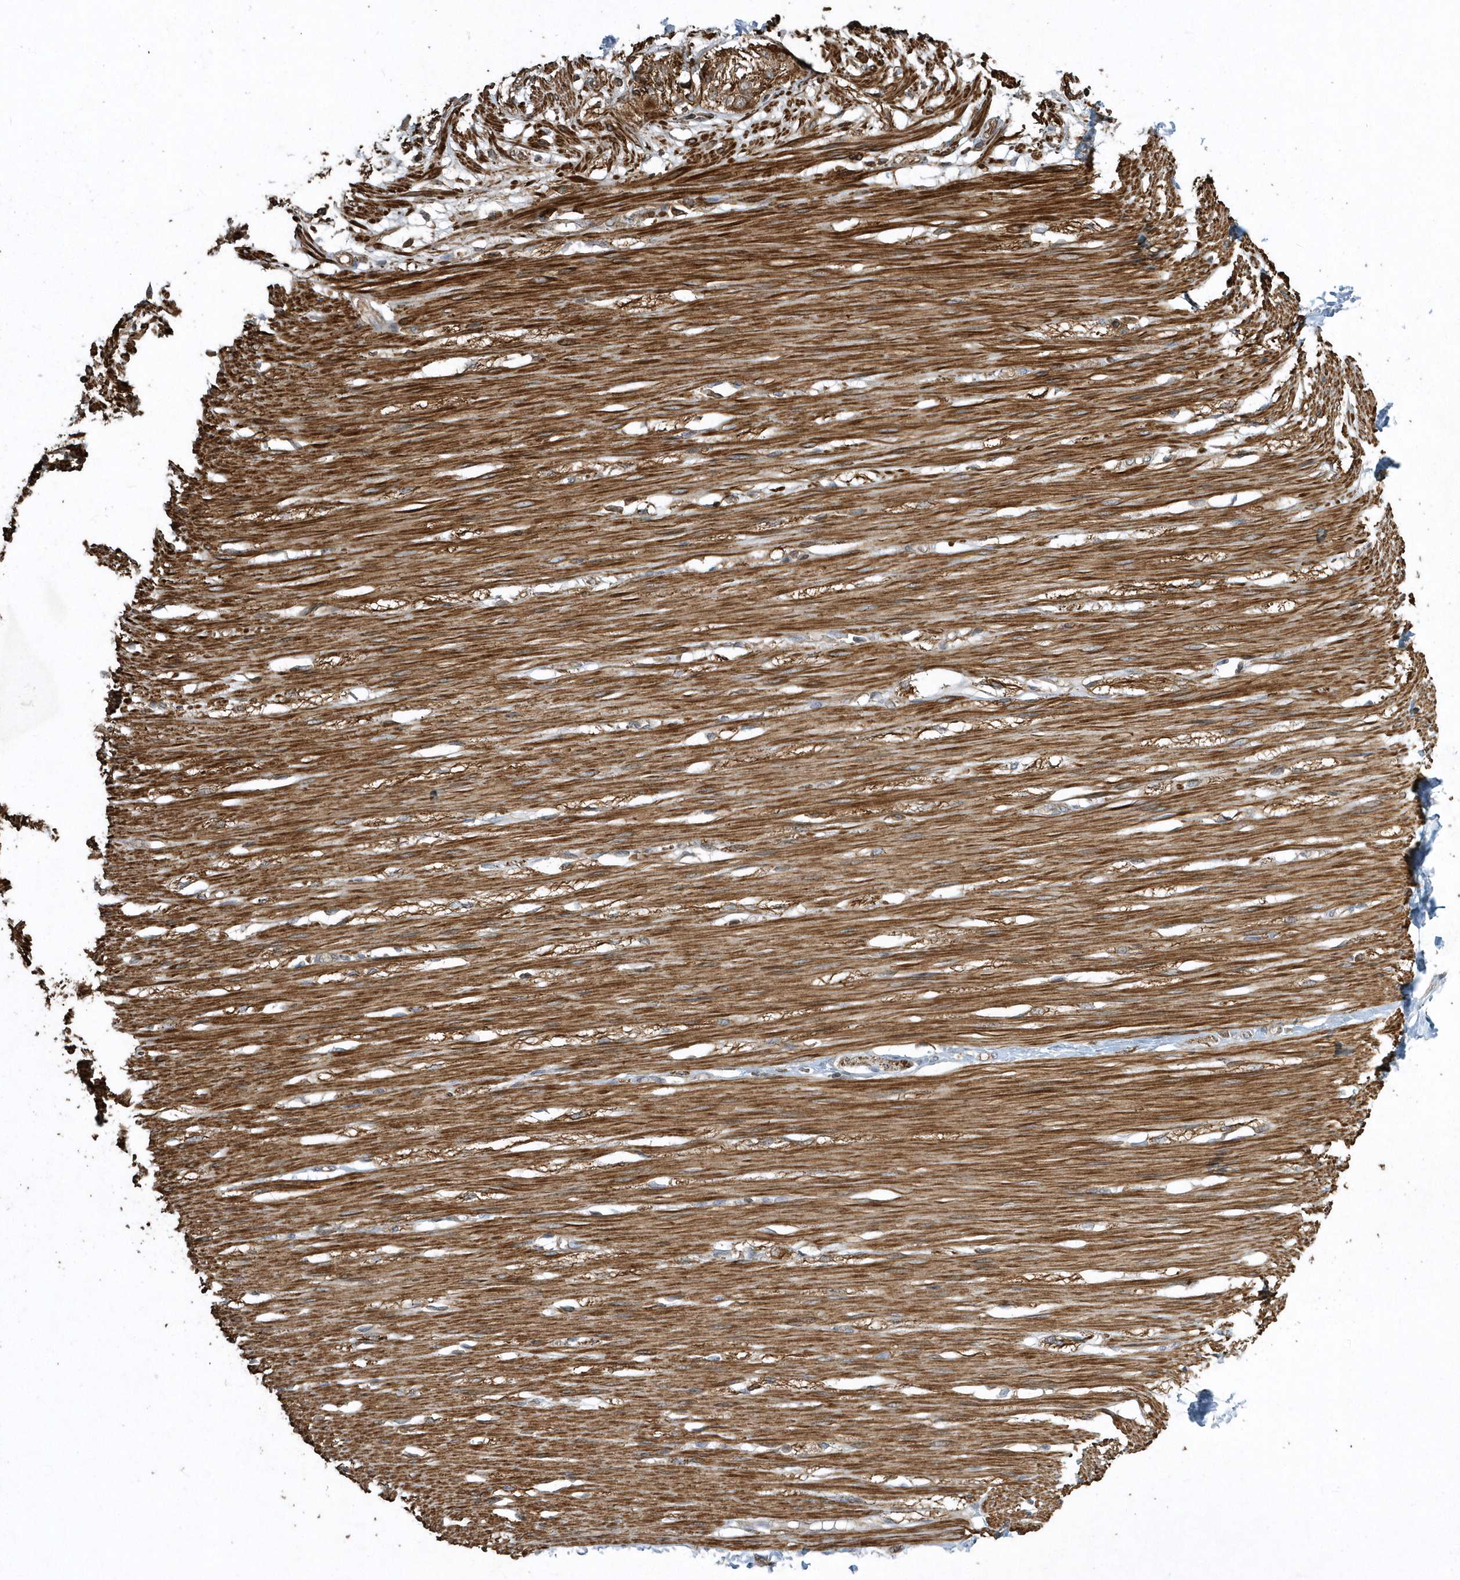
{"staining": {"intensity": "moderate", "quantity": ">75%", "location": "cytoplasmic/membranous"}, "tissue": "smooth muscle", "cell_type": "Smooth muscle cells", "image_type": "normal", "snomed": [{"axis": "morphology", "description": "Normal tissue, NOS"}, {"axis": "morphology", "description": "Adenocarcinoma, NOS"}, {"axis": "topography", "description": "Colon"}, {"axis": "topography", "description": "Peripheral nerve tissue"}], "caption": "High-power microscopy captured an immunohistochemistry photomicrograph of benign smooth muscle, revealing moderate cytoplasmic/membranous expression in about >75% of smooth muscle cells. Ihc stains the protein of interest in brown and the nuclei are stained blue.", "gene": "SENP8", "patient": {"sex": "male", "age": 14}}